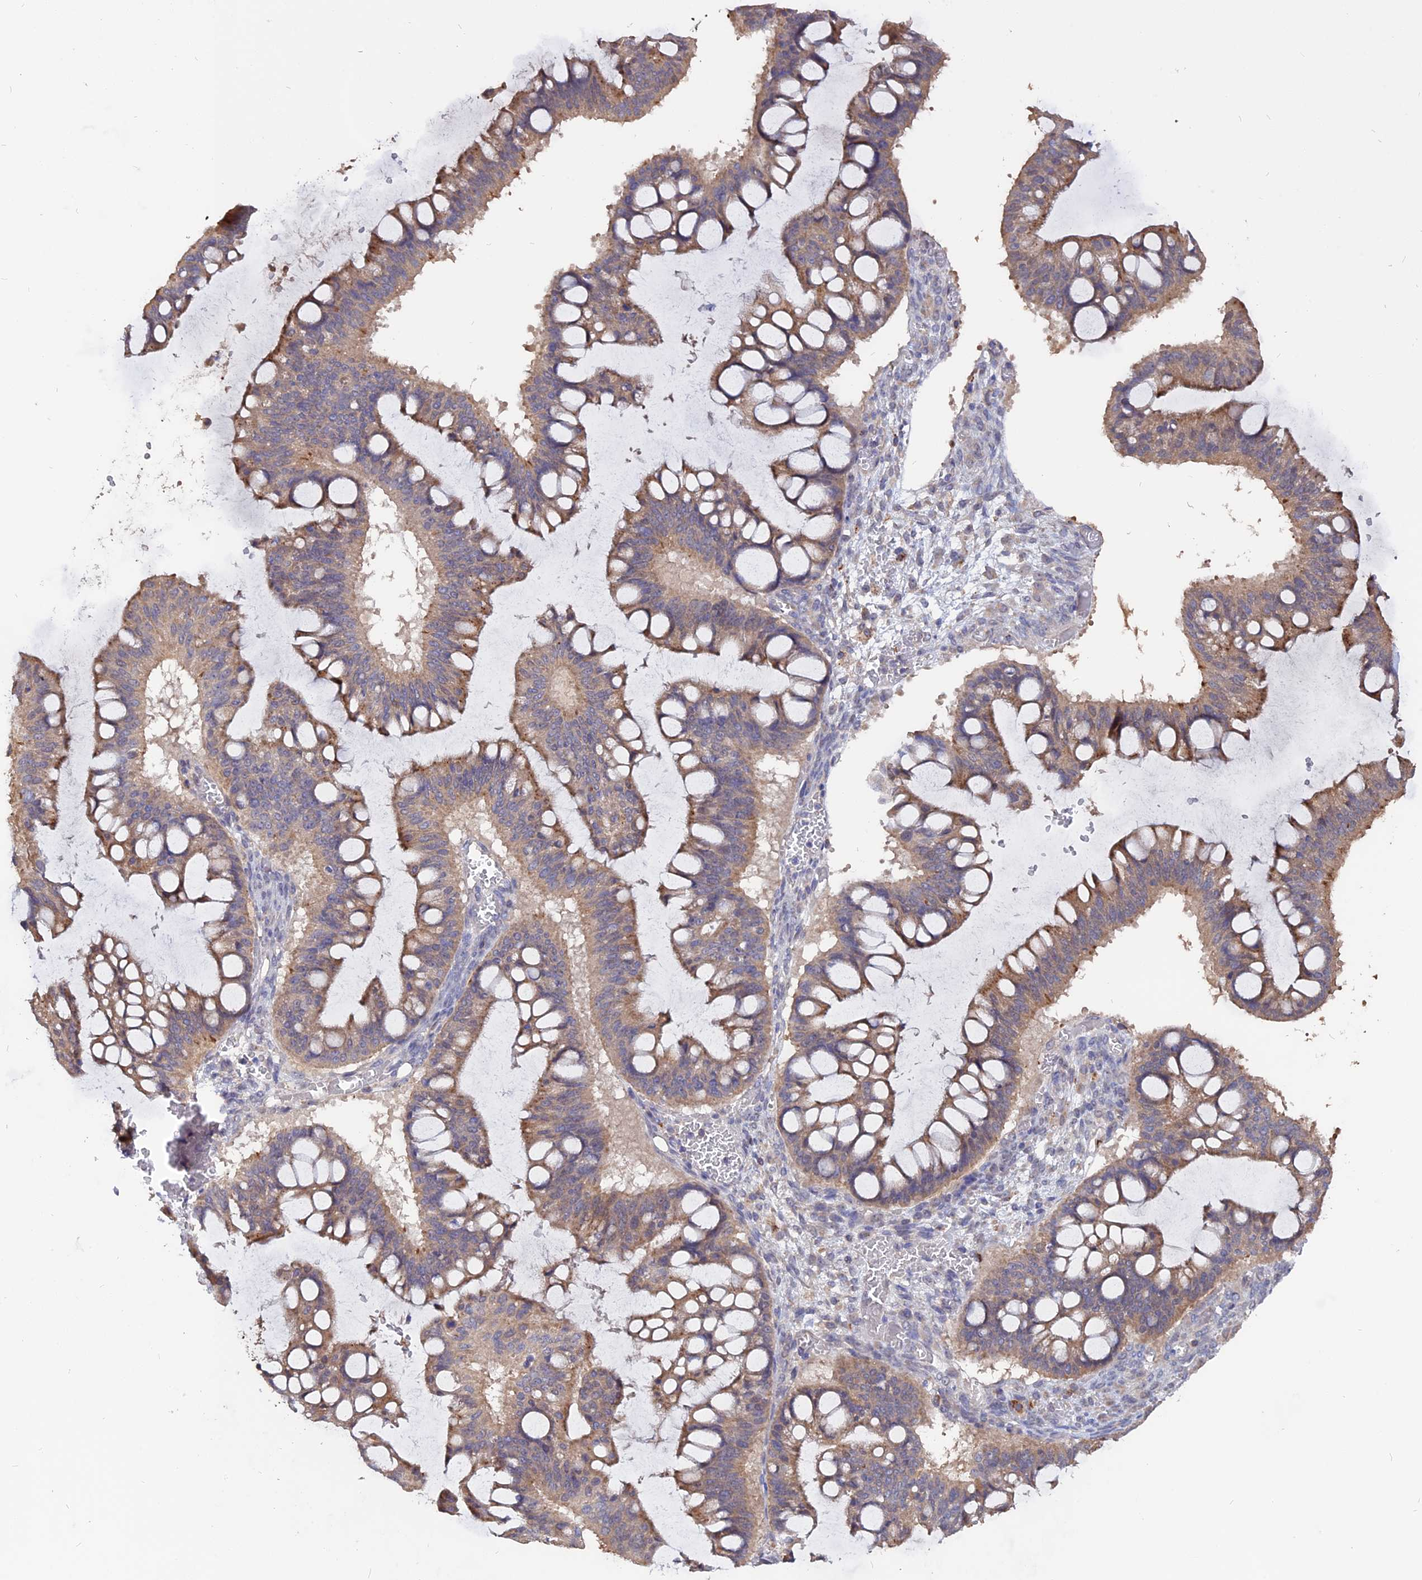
{"staining": {"intensity": "weak", "quantity": ">75%", "location": "cytoplasmic/membranous"}, "tissue": "ovarian cancer", "cell_type": "Tumor cells", "image_type": "cancer", "snomed": [{"axis": "morphology", "description": "Cystadenocarcinoma, mucinous, NOS"}, {"axis": "topography", "description": "Ovary"}], "caption": "Immunohistochemistry photomicrograph of human ovarian cancer stained for a protein (brown), which shows low levels of weak cytoplasmic/membranous expression in about >75% of tumor cells.", "gene": "CARMIL2", "patient": {"sex": "female", "age": 73}}